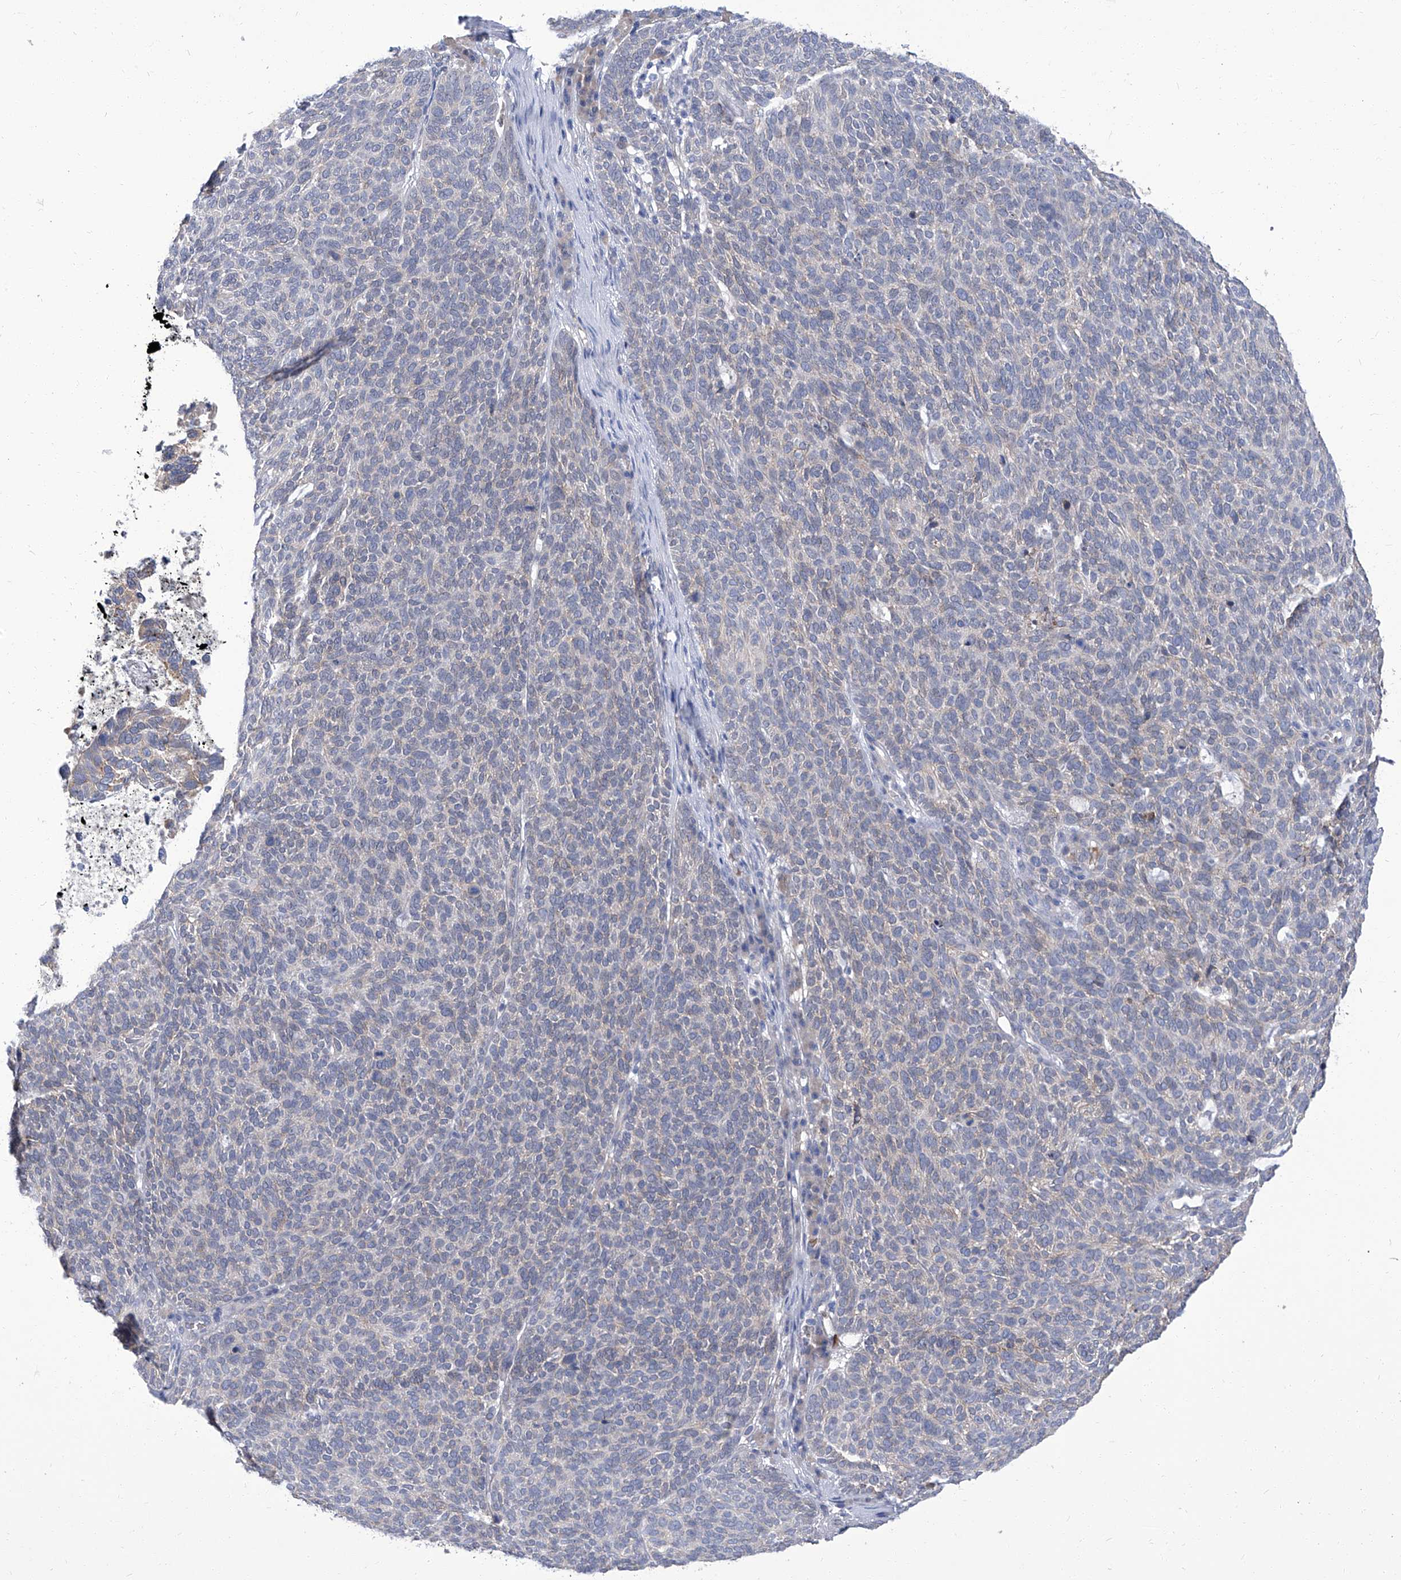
{"staining": {"intensity": "negative", "quantity": "none", "location": "none"}, "tissue": "skin cancer", "cell_type": "Tumor cells", "image_type": "cancer", "snomed": [{"axis": "morphology", "description": "Squamous cell carcinoma, NOS"}, {"axis": "topography", "description": "Skin"}], "caption": "The immunohistochemistry (IHC) photomicrograph has no significant staining in tumor cells of squamous cell carcinoma (skin) tissue.", "gene": "PARD3", "patient": {"sex": "female", "age": 90}}